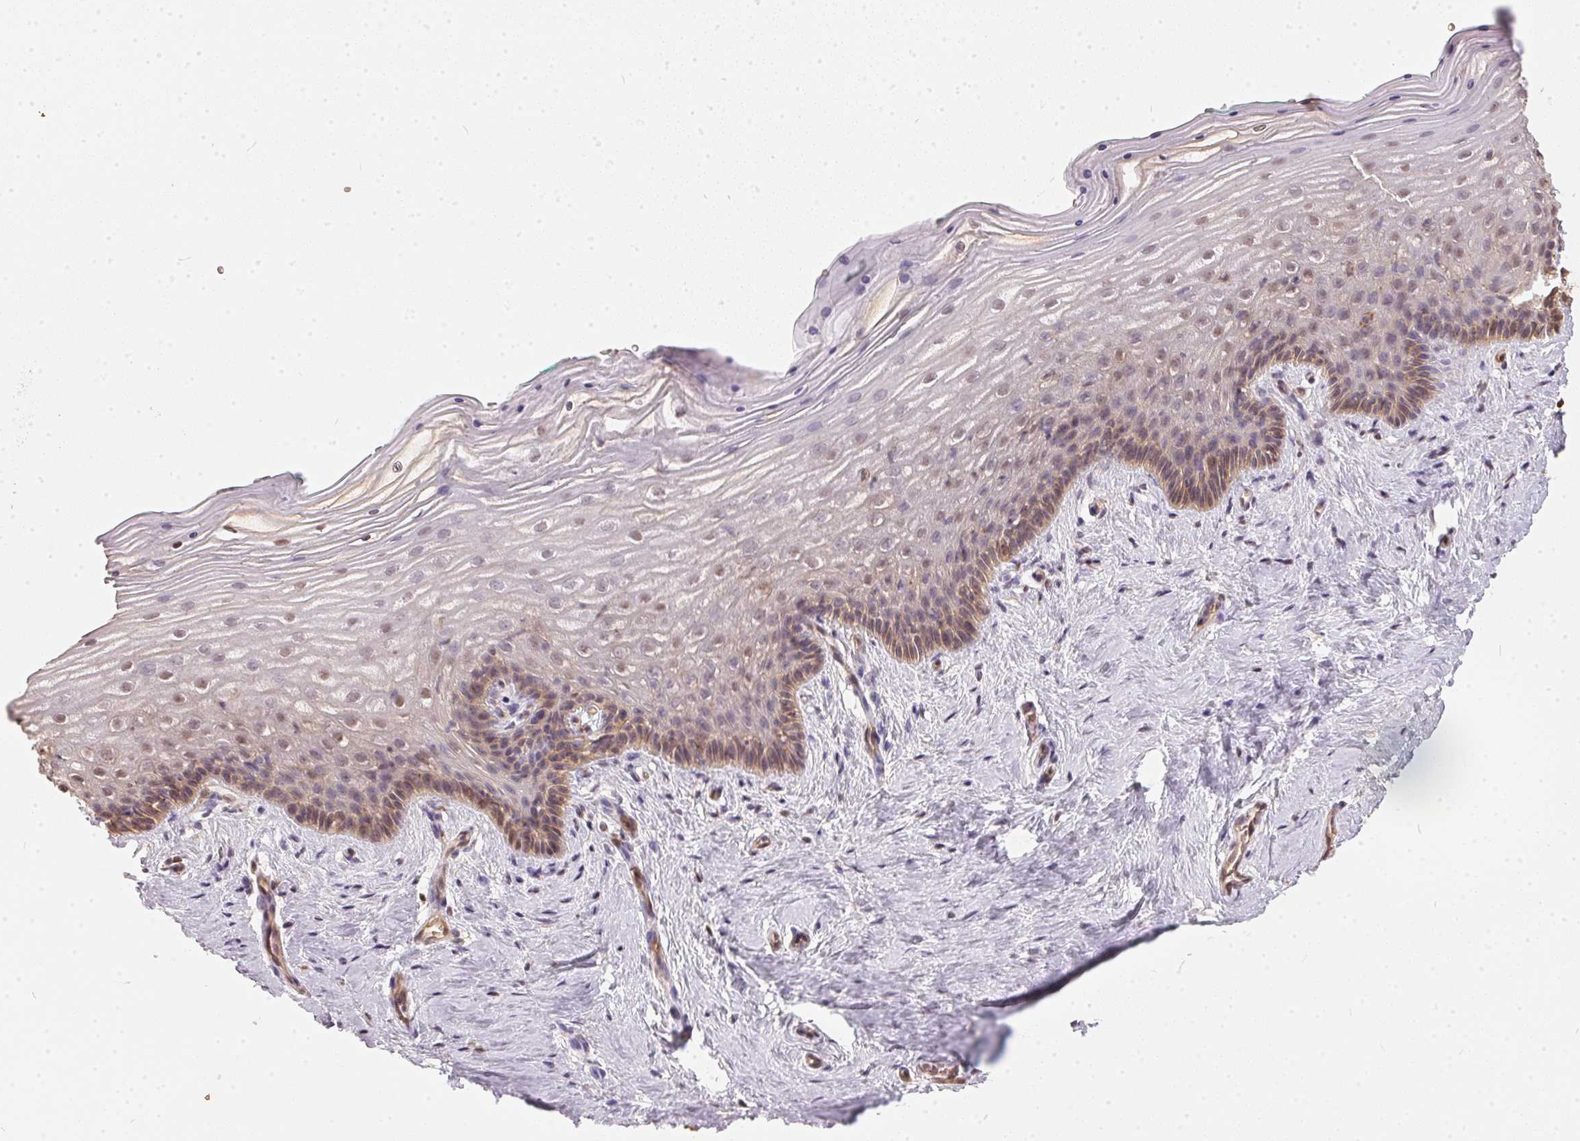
{"staining": {"intensity": "weak", "quantity": "<25%", "location": "cytoplasmic/membranous"}, "tissue": "vagina", "cell_type": "Squamous epithelial cells", "image_type": "normal", "snomed": [{"axis": "morphology", "description": "Normal tissue, NOS"}, {"axis": "topography", "description": "Vagina"}], "caption": "Micrograph shows no significant protein positivity in squamous epithelial cells of benign vagina. (IHC, brightfield microscopy, high magnification).", "gene": "BLMH", "patient": {"sex": "female", "age": 45}}